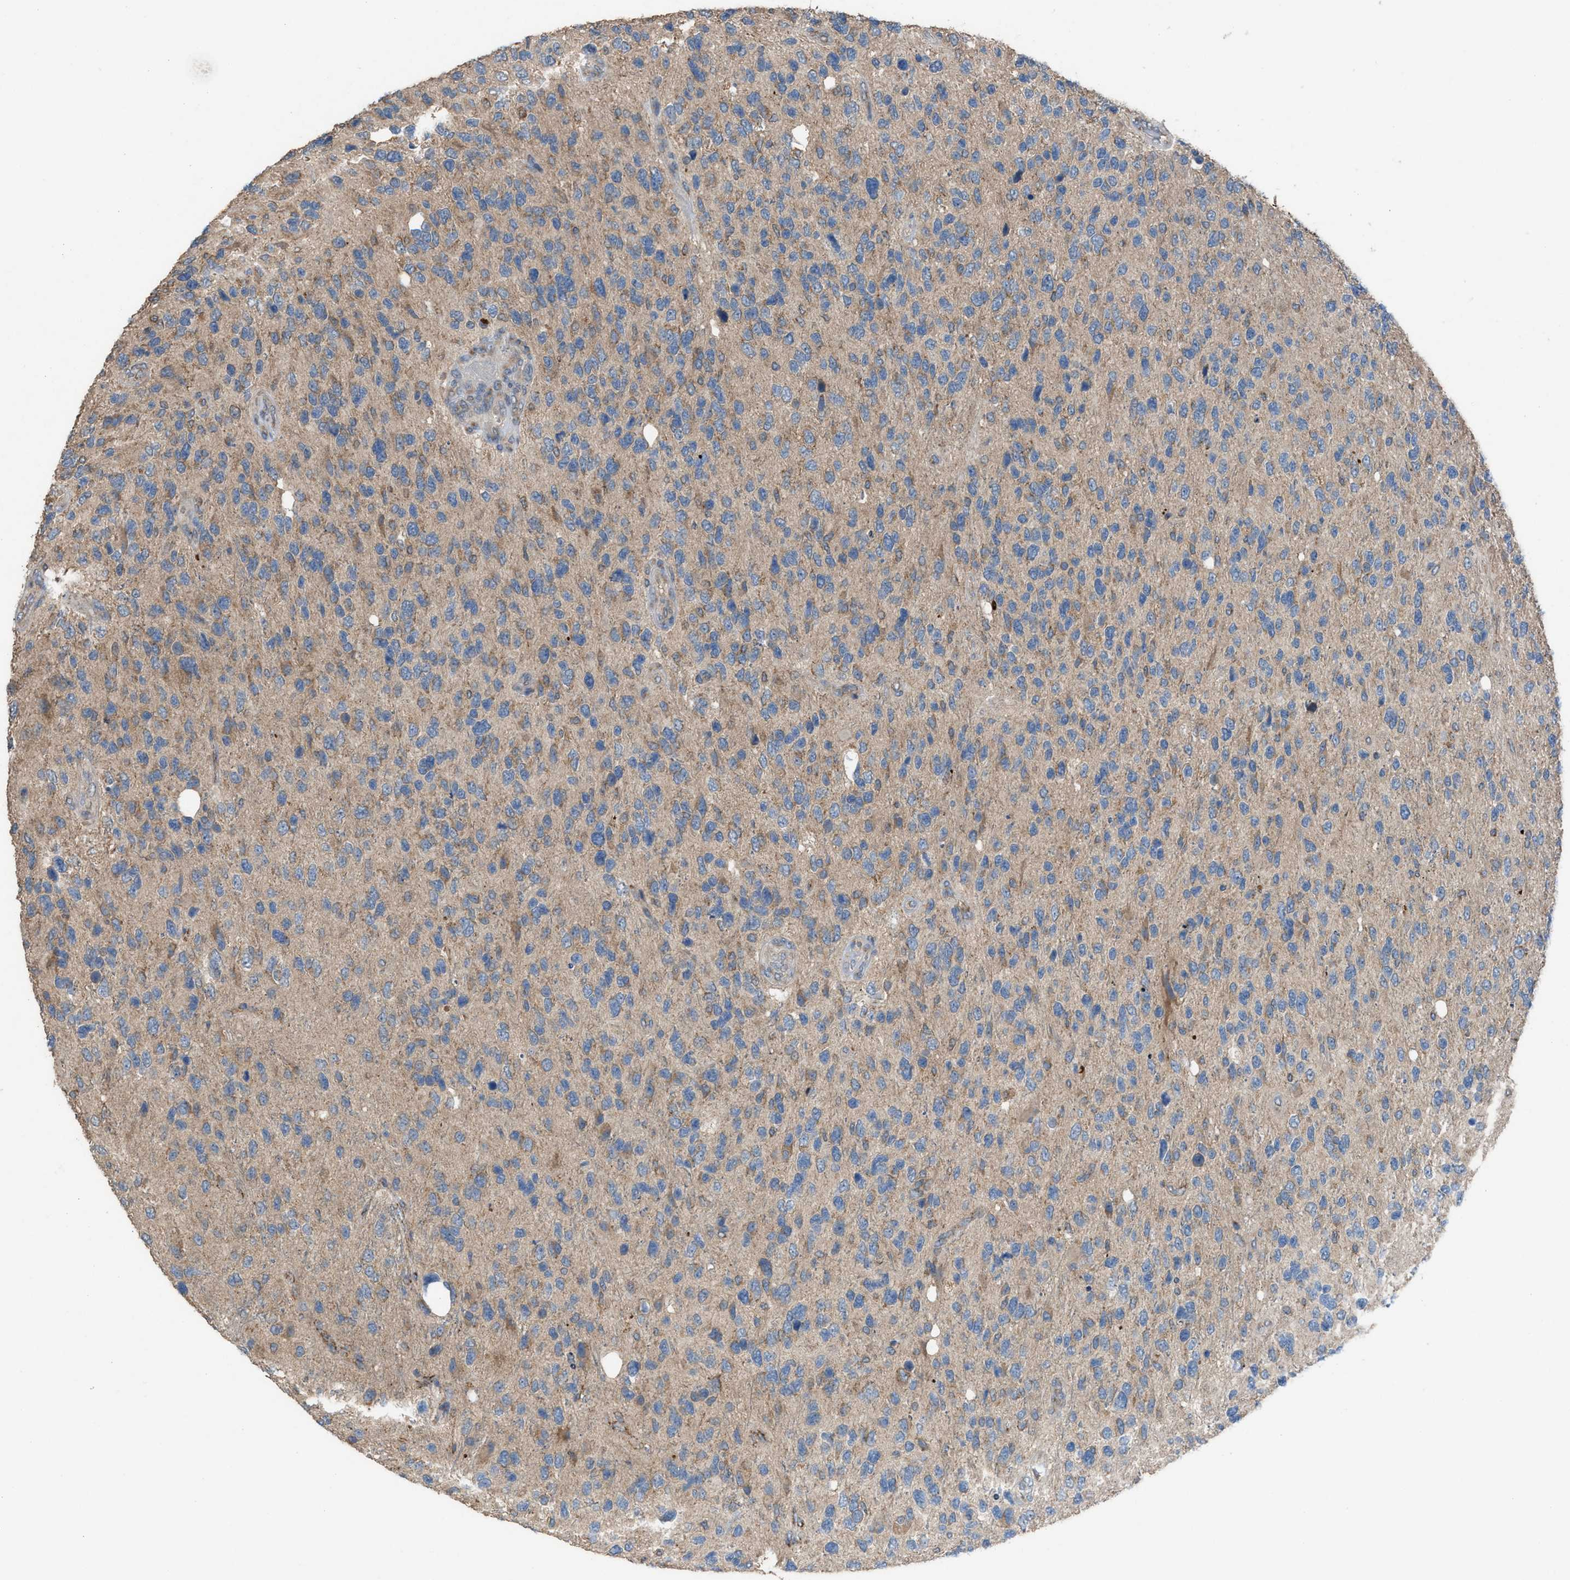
{"staining": {"intensity": "weak", "quantity": "25%-75%", "location": "cytoplasmic/membranous"}, "tissue": "glioma", "cell_type": "Tumor cells", "image_type": "cancer", "snomed": [{"axis": "morphology", "description": "Glioma, malignant, High grade"}, {"axis": "topography", "description": "Brain"}], "caption": "The immunohistochemical stain labels weak cytoplasmic/membranous staining in tumor cells of glioma tissue.", "gene": "TPK1", "patient": {"sex": "female", "age": 58}}